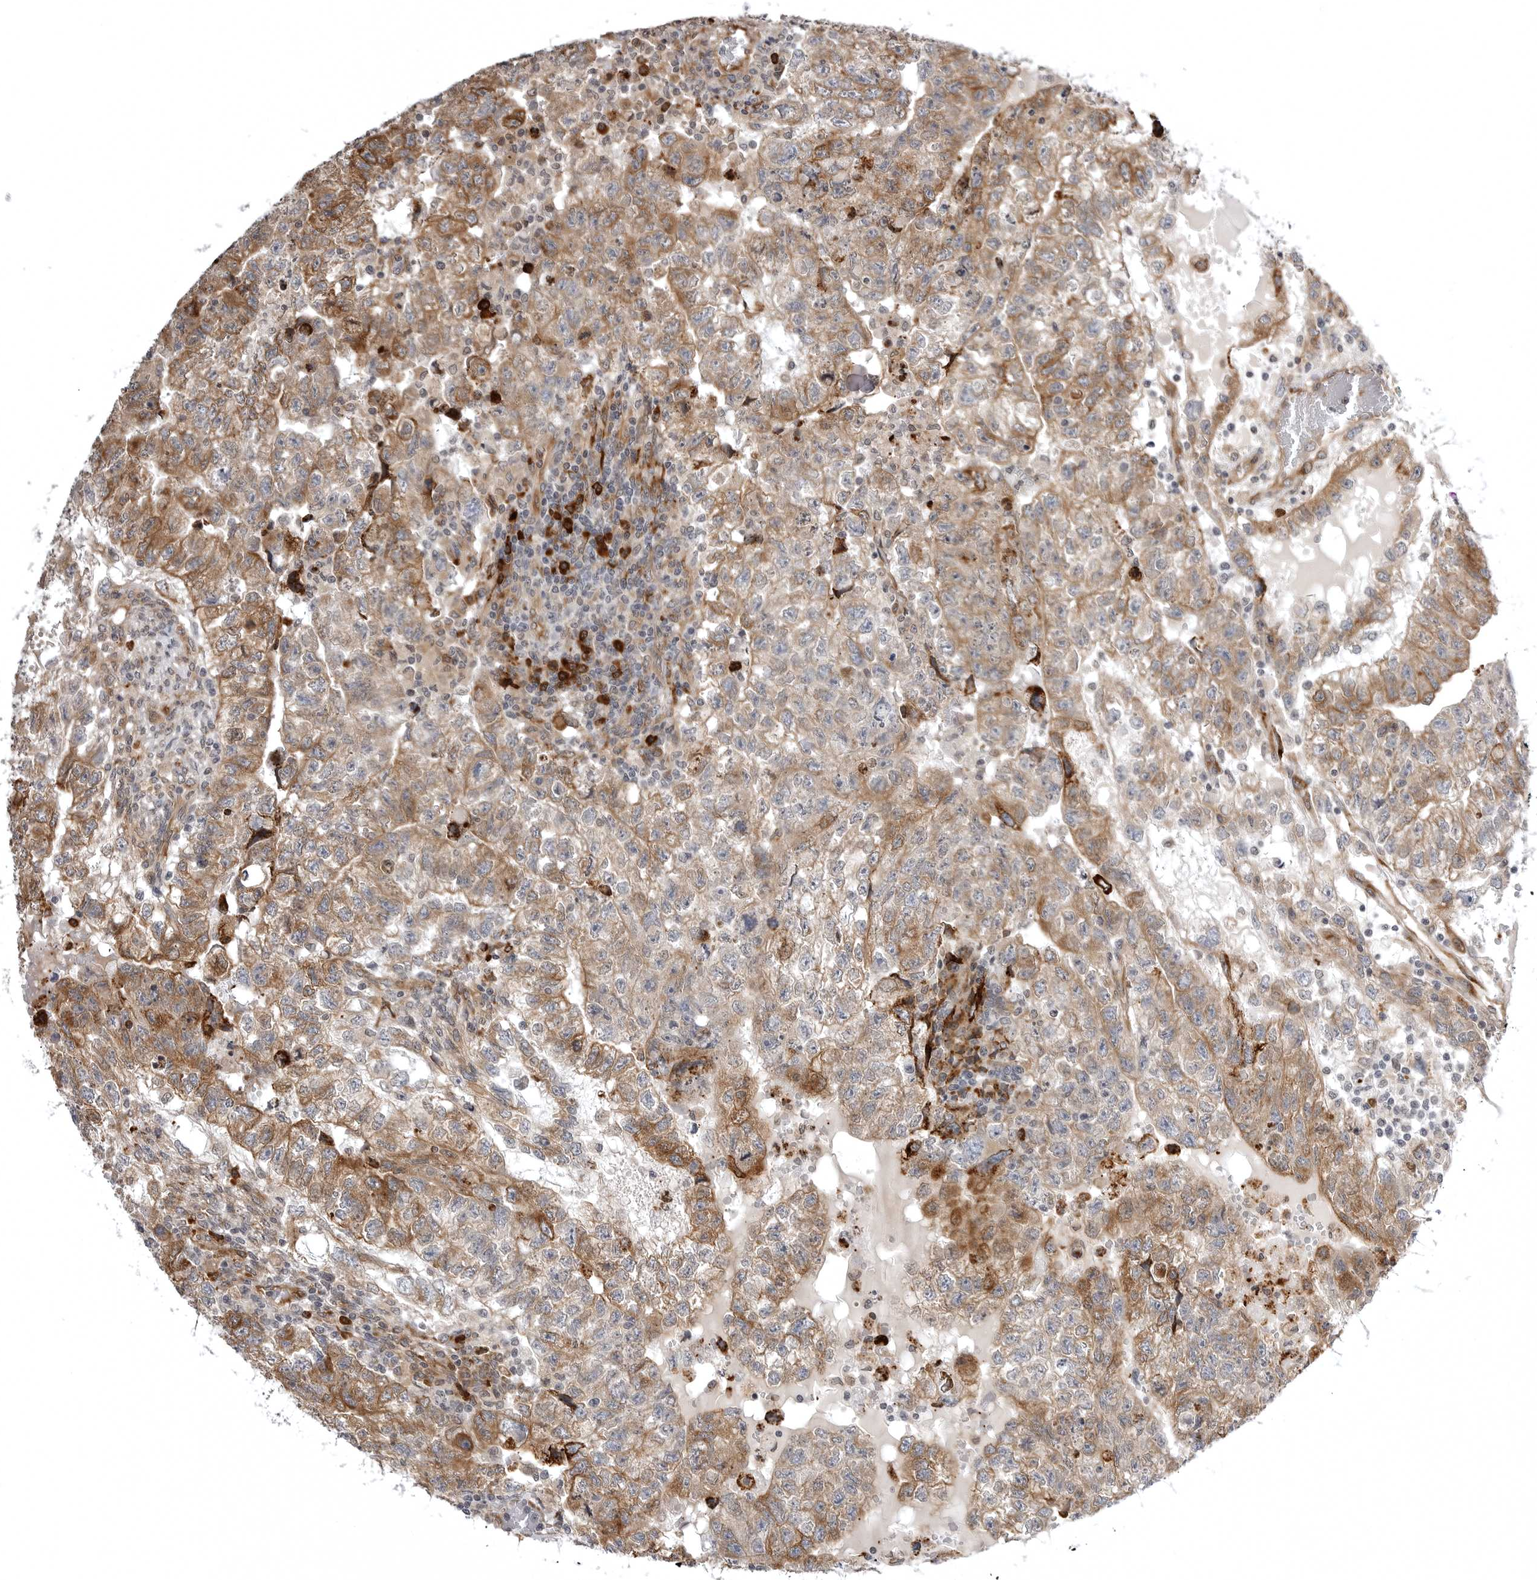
{"staining": {"intensity": "moderate", "quantity": ">75%", "location": "cytoplasmic/membranous"}, "tissue": "testis cancer", "cell_type": "Tumor cells", "image_type": "cancer", "snomed": [{"axis": "morphology", "description": "Carcinoma, Embryonal, NOS"}, {"axis": "topography", "description": "Testis"}], "caption": "Moderate cytoplasmic/membranous expression for a protein is appreciated in approximately >75% of tumor cells of testis cancer using IHC.", "gene": "ARL5A", "patient": {"sex": "male", "age": 36}}